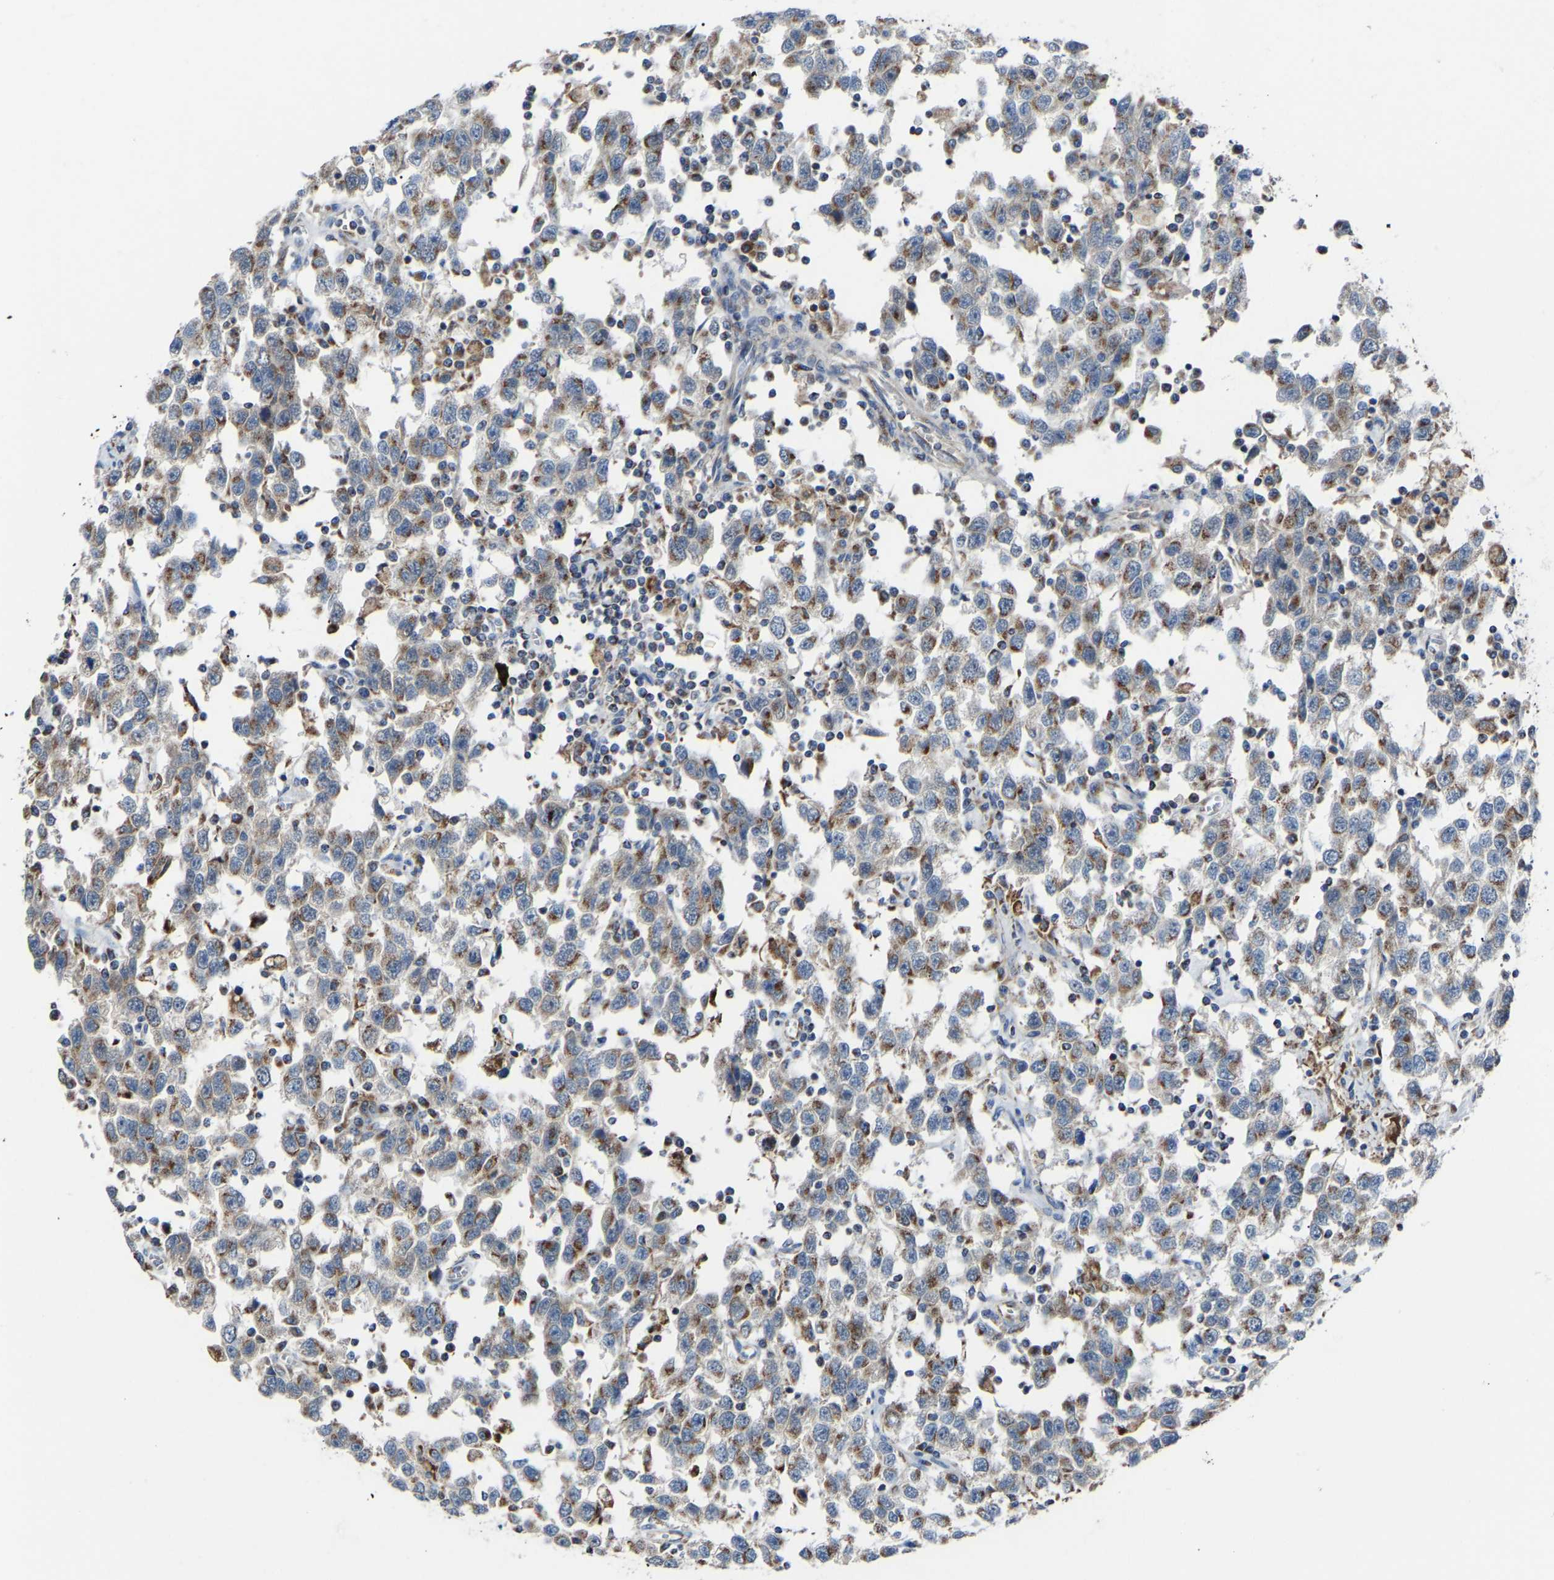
{"staining": {"intensity": "moderate", "quantity": ">75%", "location": "cytoplasmic/membranous"}, "tissue": "testis cancer", "cell_type": "Tumor cells", "image_type": "cancer", "snomed": [{"axis": "morphology", "description": "Seminoma, NOS"}, {"axis": "topography", "description": "Testis"}], "caption": "Tumor cells show moderate cytoplasmic/membranous staining in about >75% of cells in testis seminoma.", "gene": "CANT1", "patient": {"sex": "male", "age": 41}}